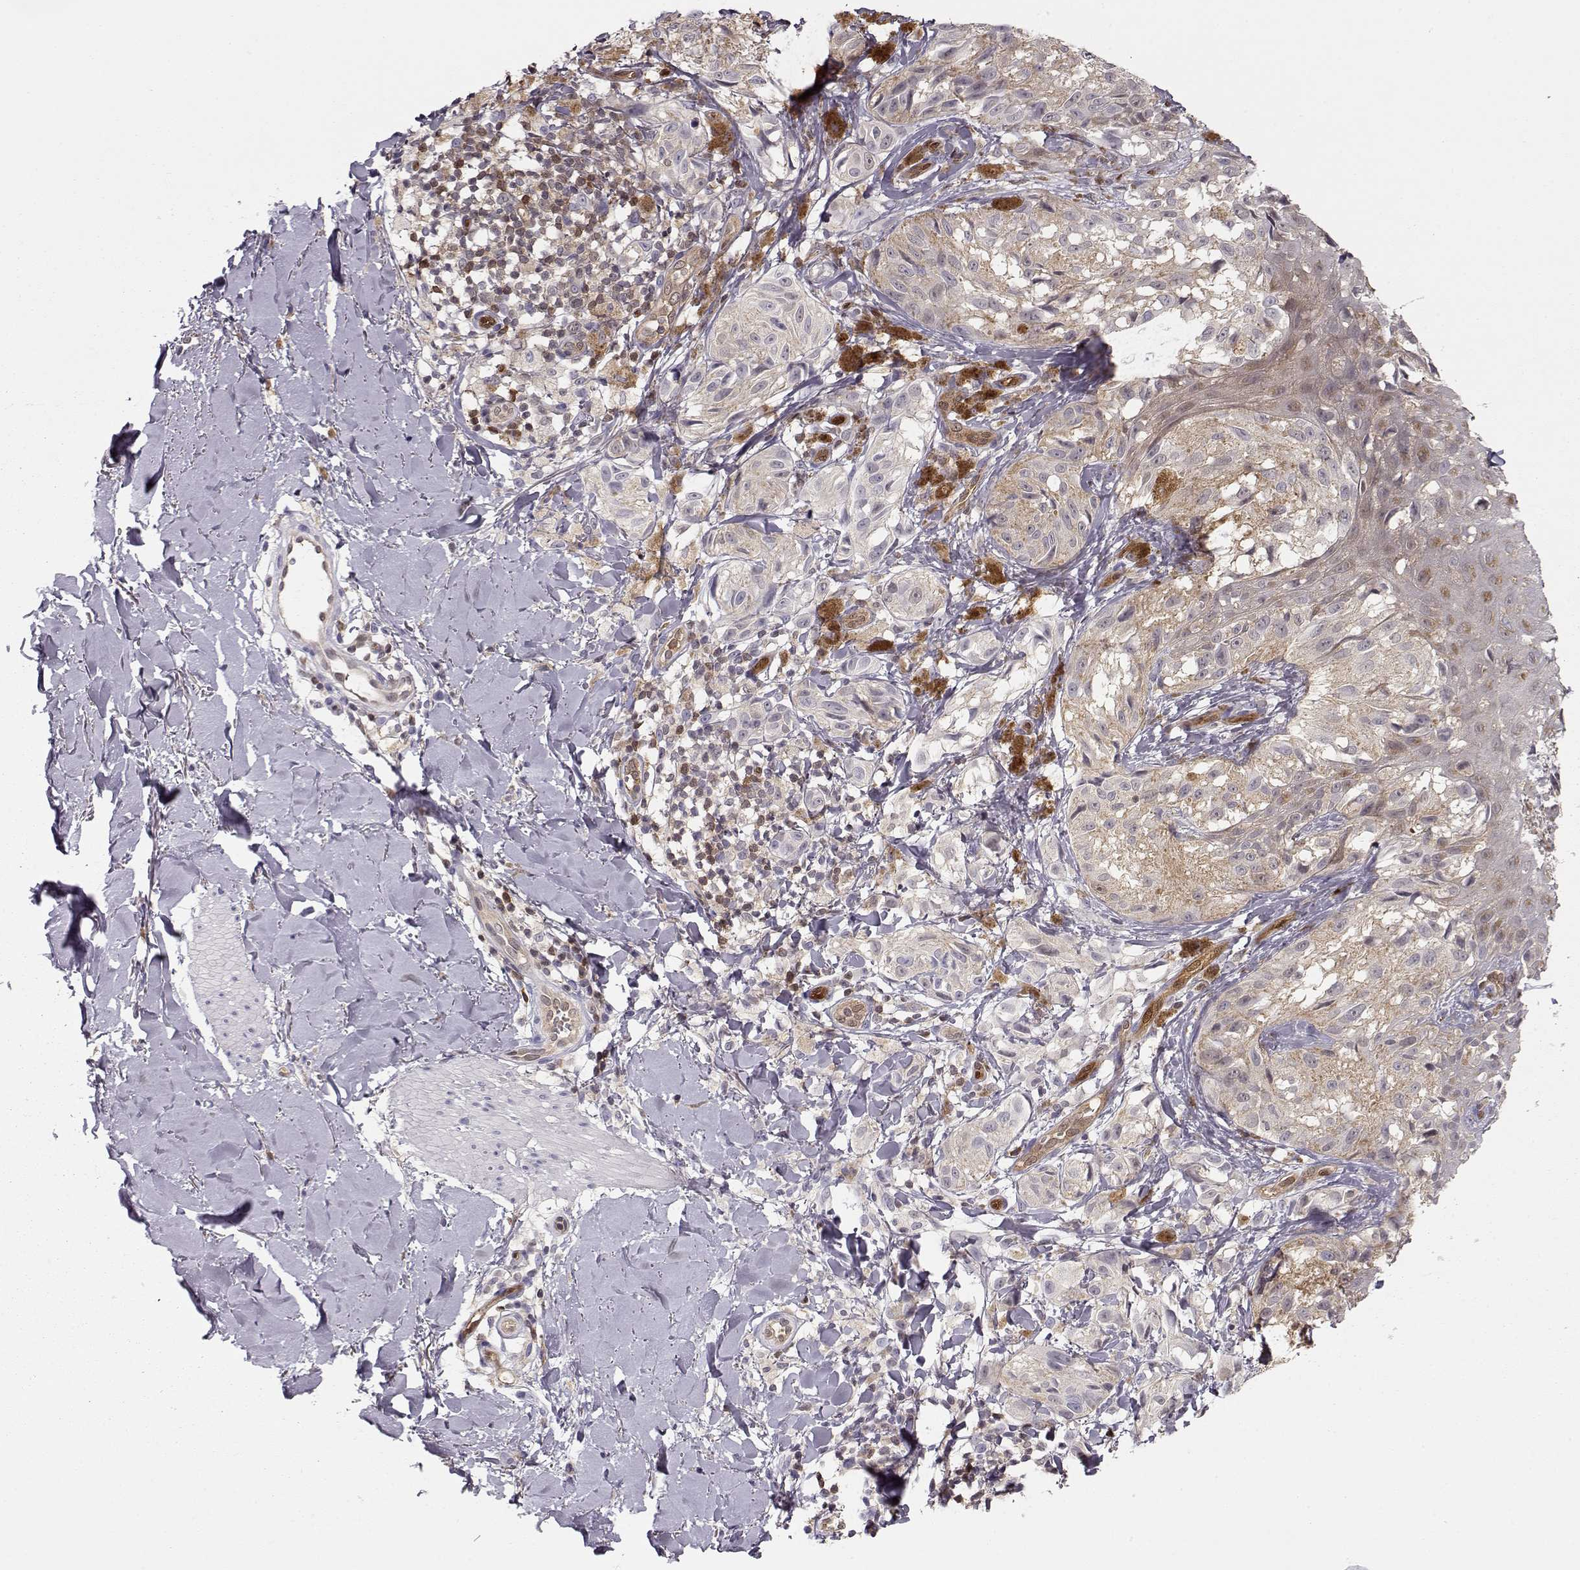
{"staining": {"intensity": "weak", "quantity": "25%-75%", "location": "cytoplasmic/membranous"}, "tissue": "melanoma", "cell_type": "Tumor cells", "image_type": "cancer", "snomed": [{"axis": "morphology", "description": "Malignant melanoma, NOS"}, {"axis": "topography", "description": "Skin"}], "caption": "Protein staining displays weak cytoplasmic/membranous expression in about 25%-75% of tumor cells in malignant melanoma.", "gene": "PNP", "patient": {"sex": "male", "age": 36}}